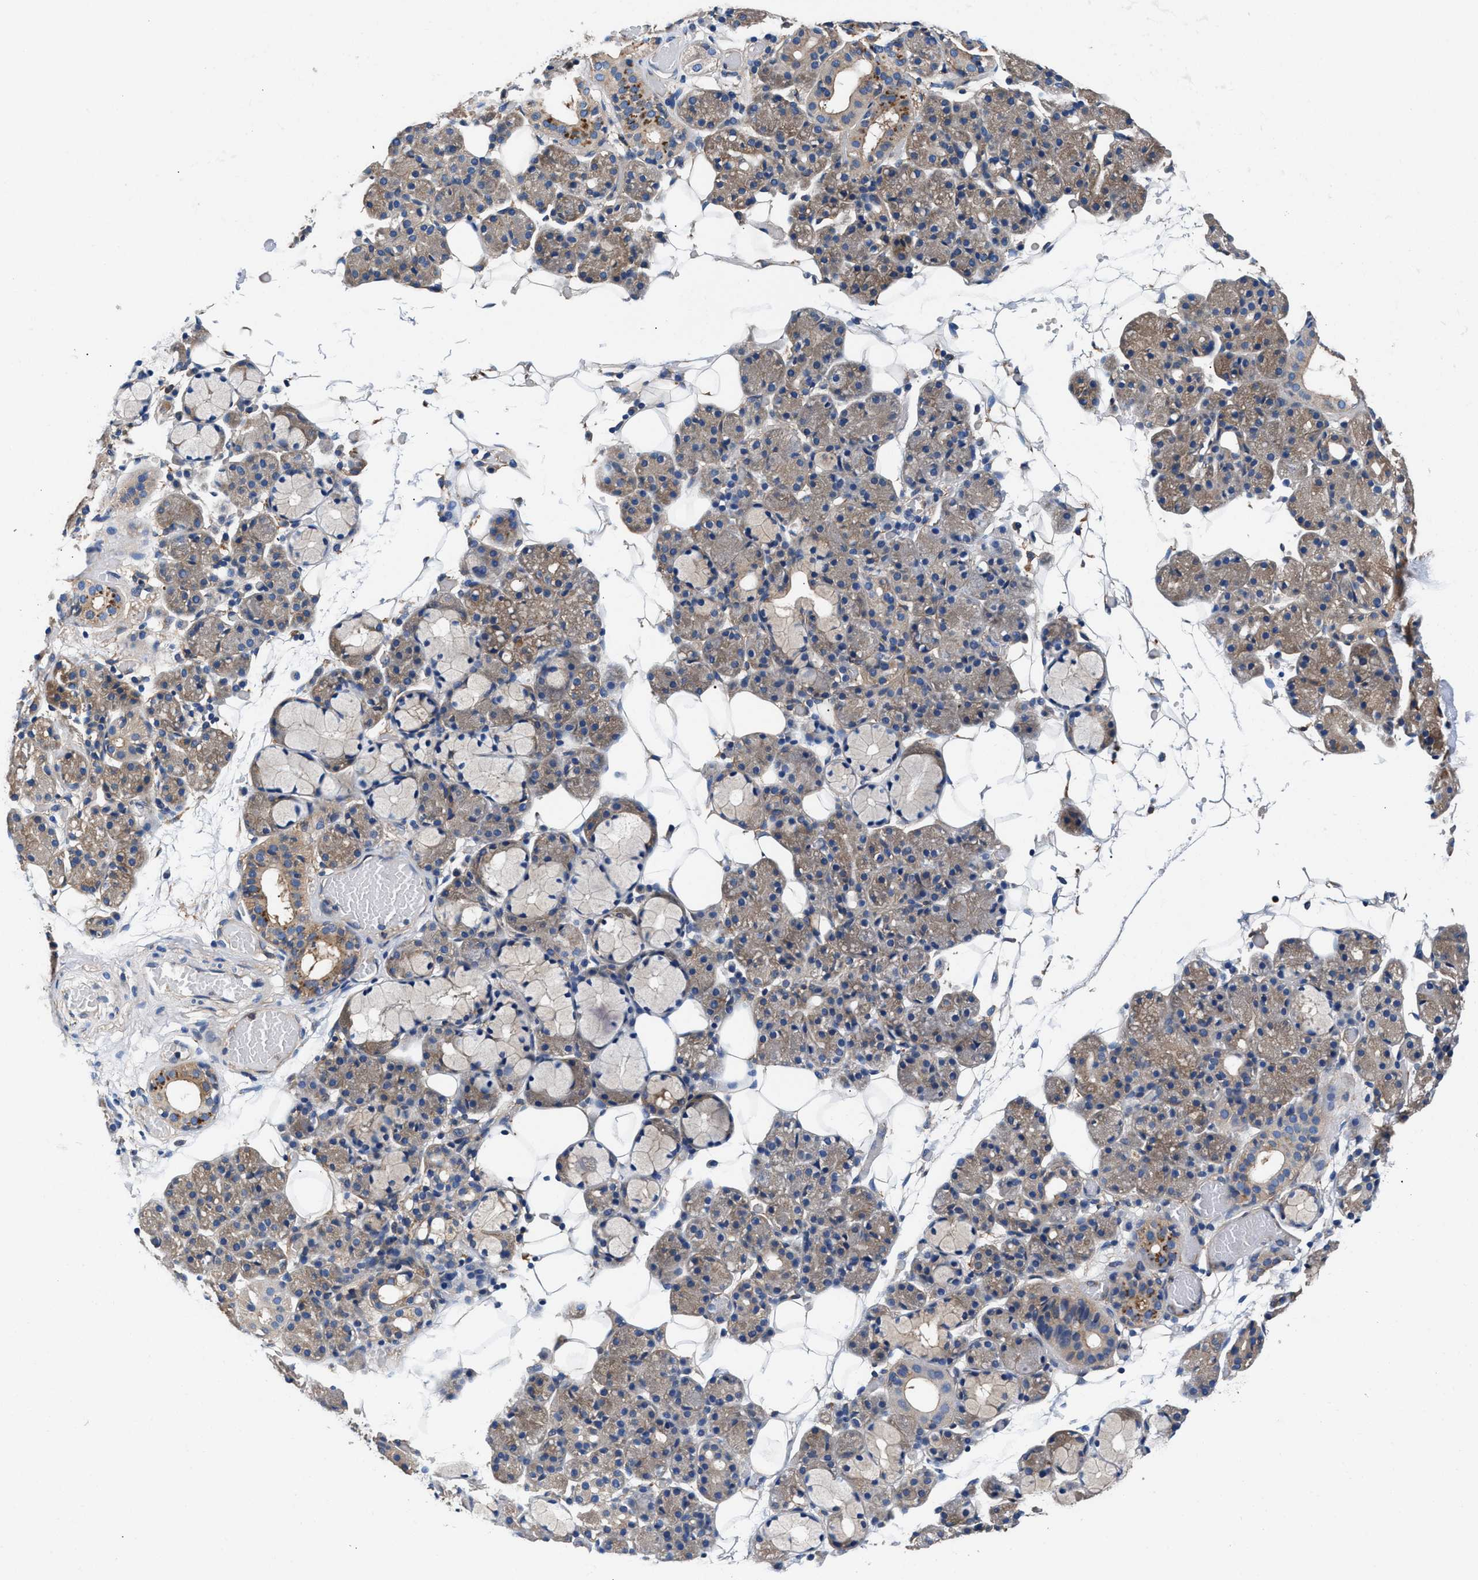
{"staining": {"intensity": "strong", "quantity": "25%-75%", "location": "cytoplasmic/membranous"}, "tissue": "salivary gland", "cell_type": "Glandular cells", "image_type": "normal", "snomed": [{"axis": "morphology", "description": "Normal tissue, NOS"}, {"axis": "topography", "description": "Salivary gland"}], "caption": "Immunohistochemical staining of normal salivary gland displays high levels of strong cytoplasmic/membranous positivity in approximately 25%-75% of glandular cells. Ihc stains the protein of interest in brown and the nuclei are stained blue.", "gene": "SH3GL1", "patient": {"sex": "male", "age": 63}}